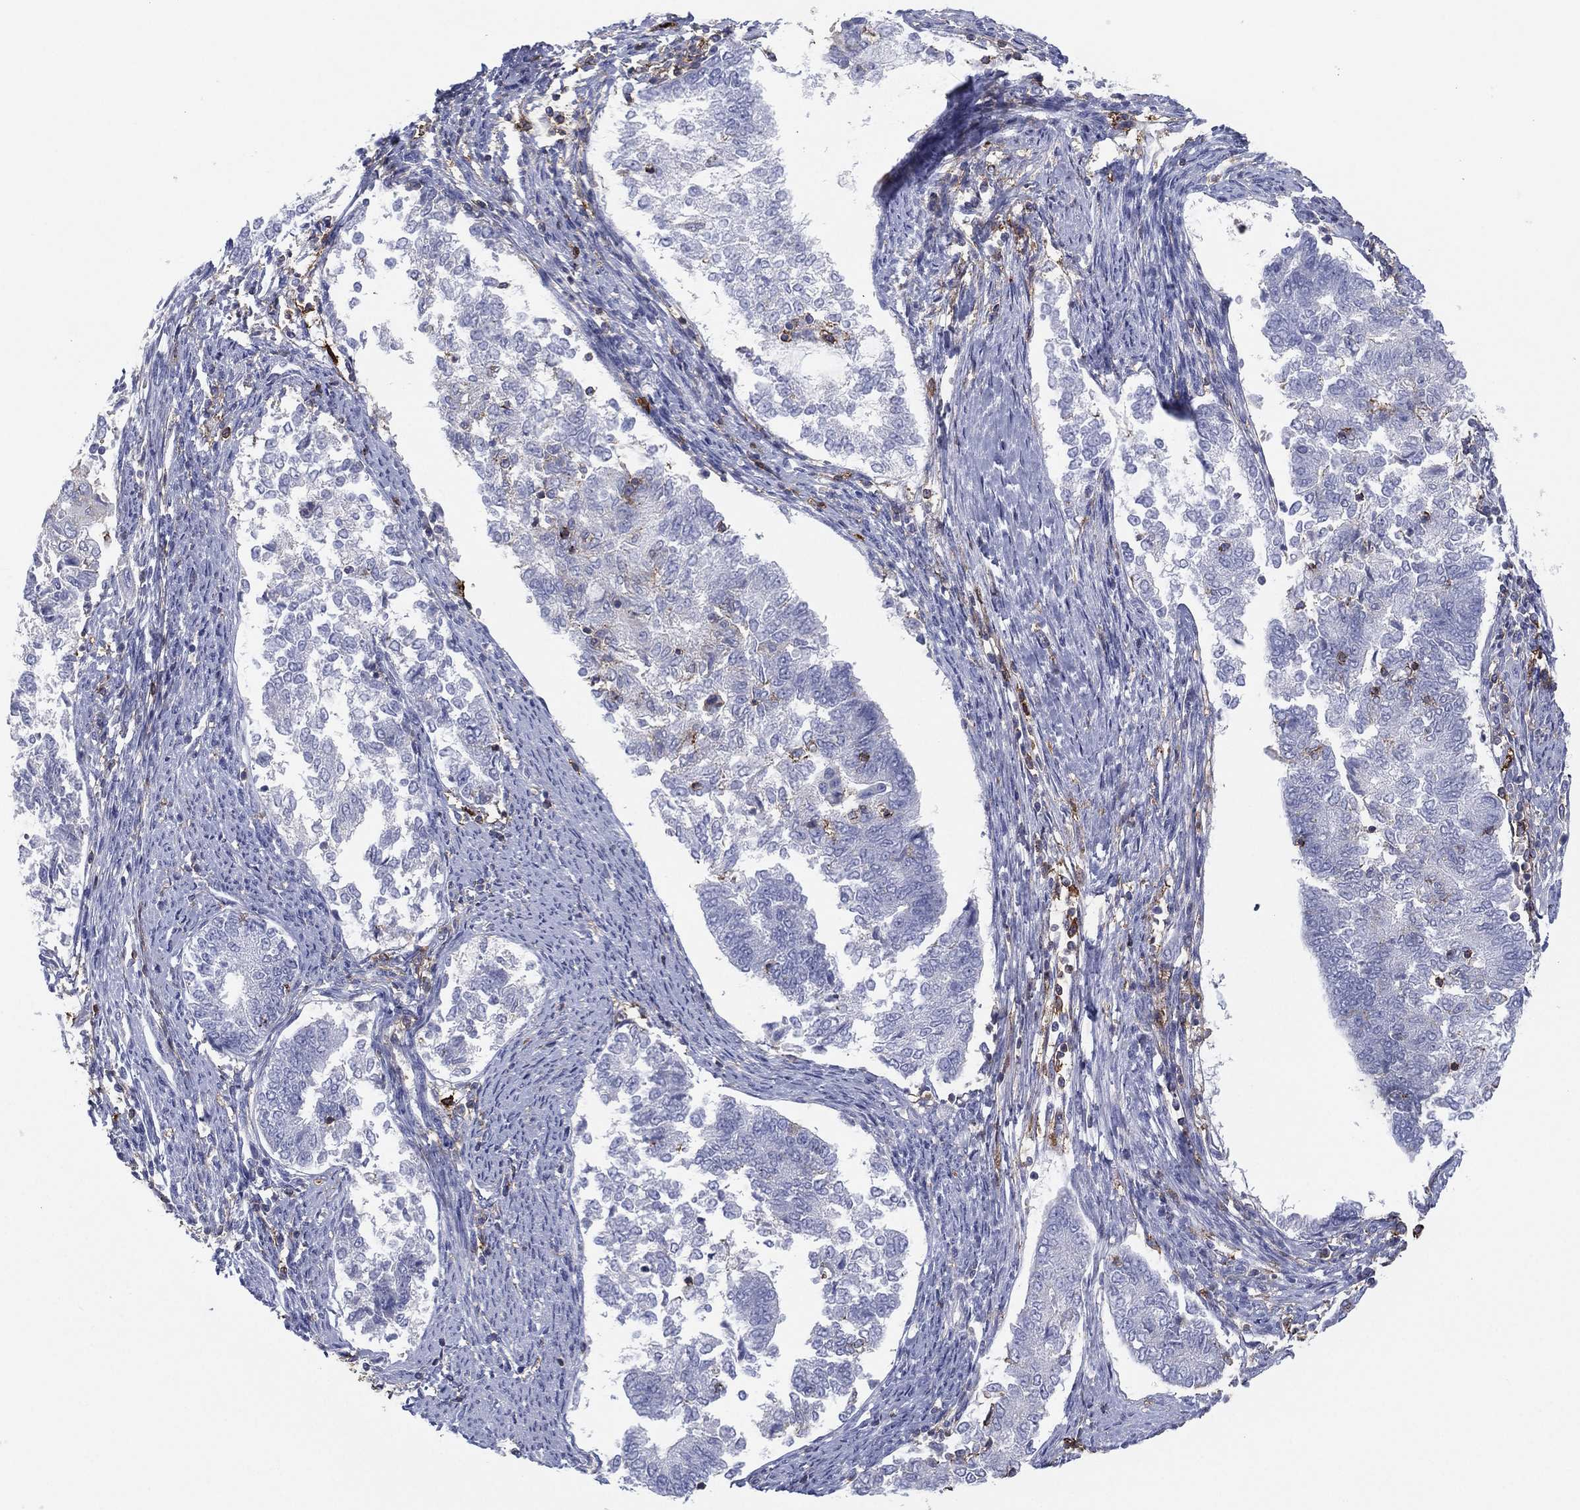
{"staining": {"intensity": "negative", "quantity": "none", "location": "none"}, "tissue": "endometrial cancer", "cell_type": "Tumor cells", "image_type": "cancer", "snomed": [{"axis": "morphology", "description": "Adenocarcinoma, NOS"}, {"axis": "topography", "description": "Endometrium"}], "caption": "An image of endometrial cancer (adenocarcinoma) stained for a protein shows no brown staining in tumor cells.", "gene": "SELPLG", "patient": {"sex": "female", "age": 65}}